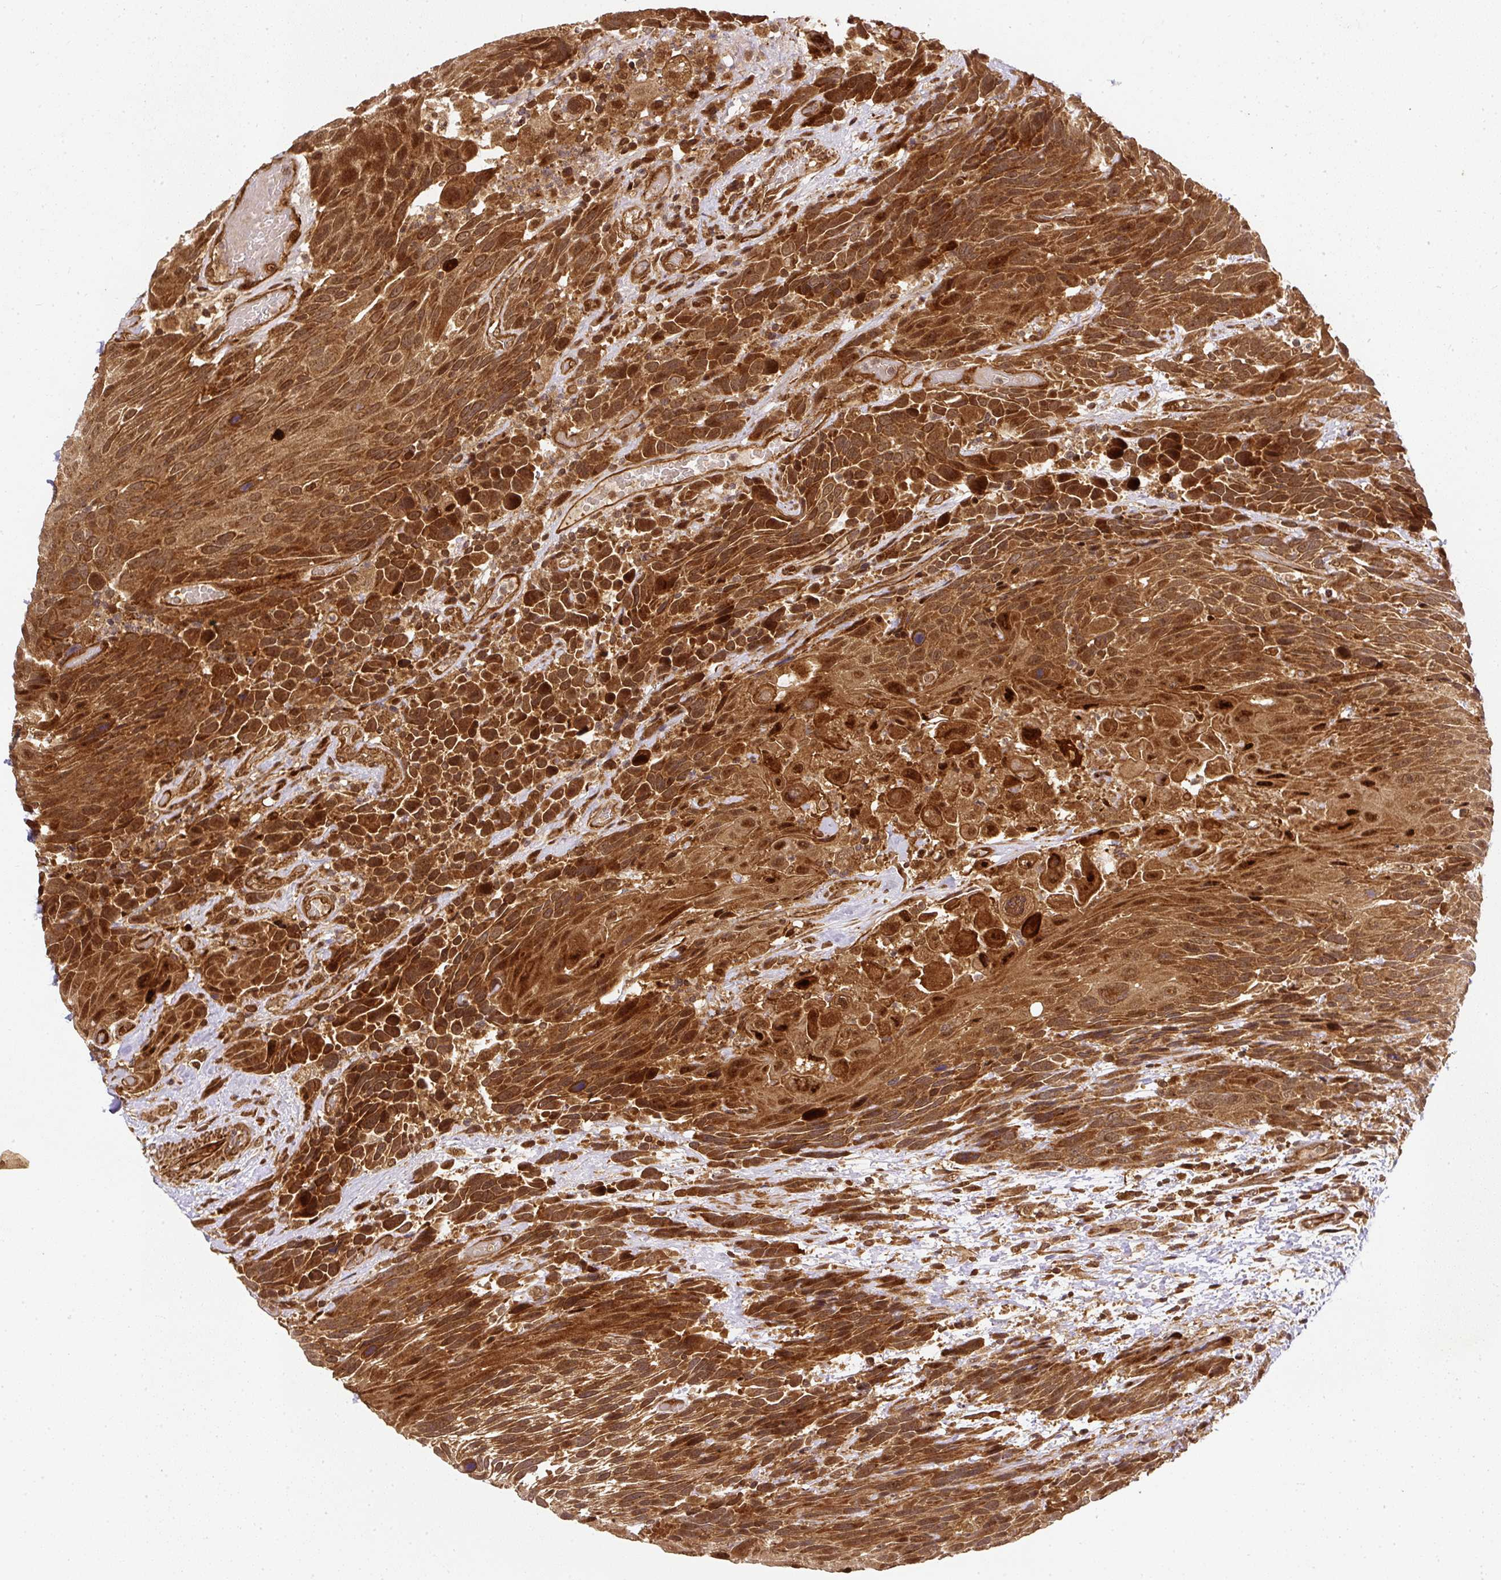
{"staining": {"intensity": "strong", "quantity": ">75%", "location": "cytoplasmic/membranous,nuclear"}, "tissue": "urothelial cancer", "cell_type": "Tumor cells", "image_type": "cancer", "snomed": [{"axis": "morphology", "description": "Urothelial carcinoma, High grade"}, {"axis": "topography", "description": "Urinary bladder"}], "caption": "Immunohistochemistry photomicrograph of human urothelial carcinoma (high-grade) stained for a protein (brown), which exhibits high levels of strong cytoplasmic/membranous and nuclear staining in approximately >75% of tumor cells.", "gene": "PSMD1", "patient": {"sex": "female", "age": 70}}